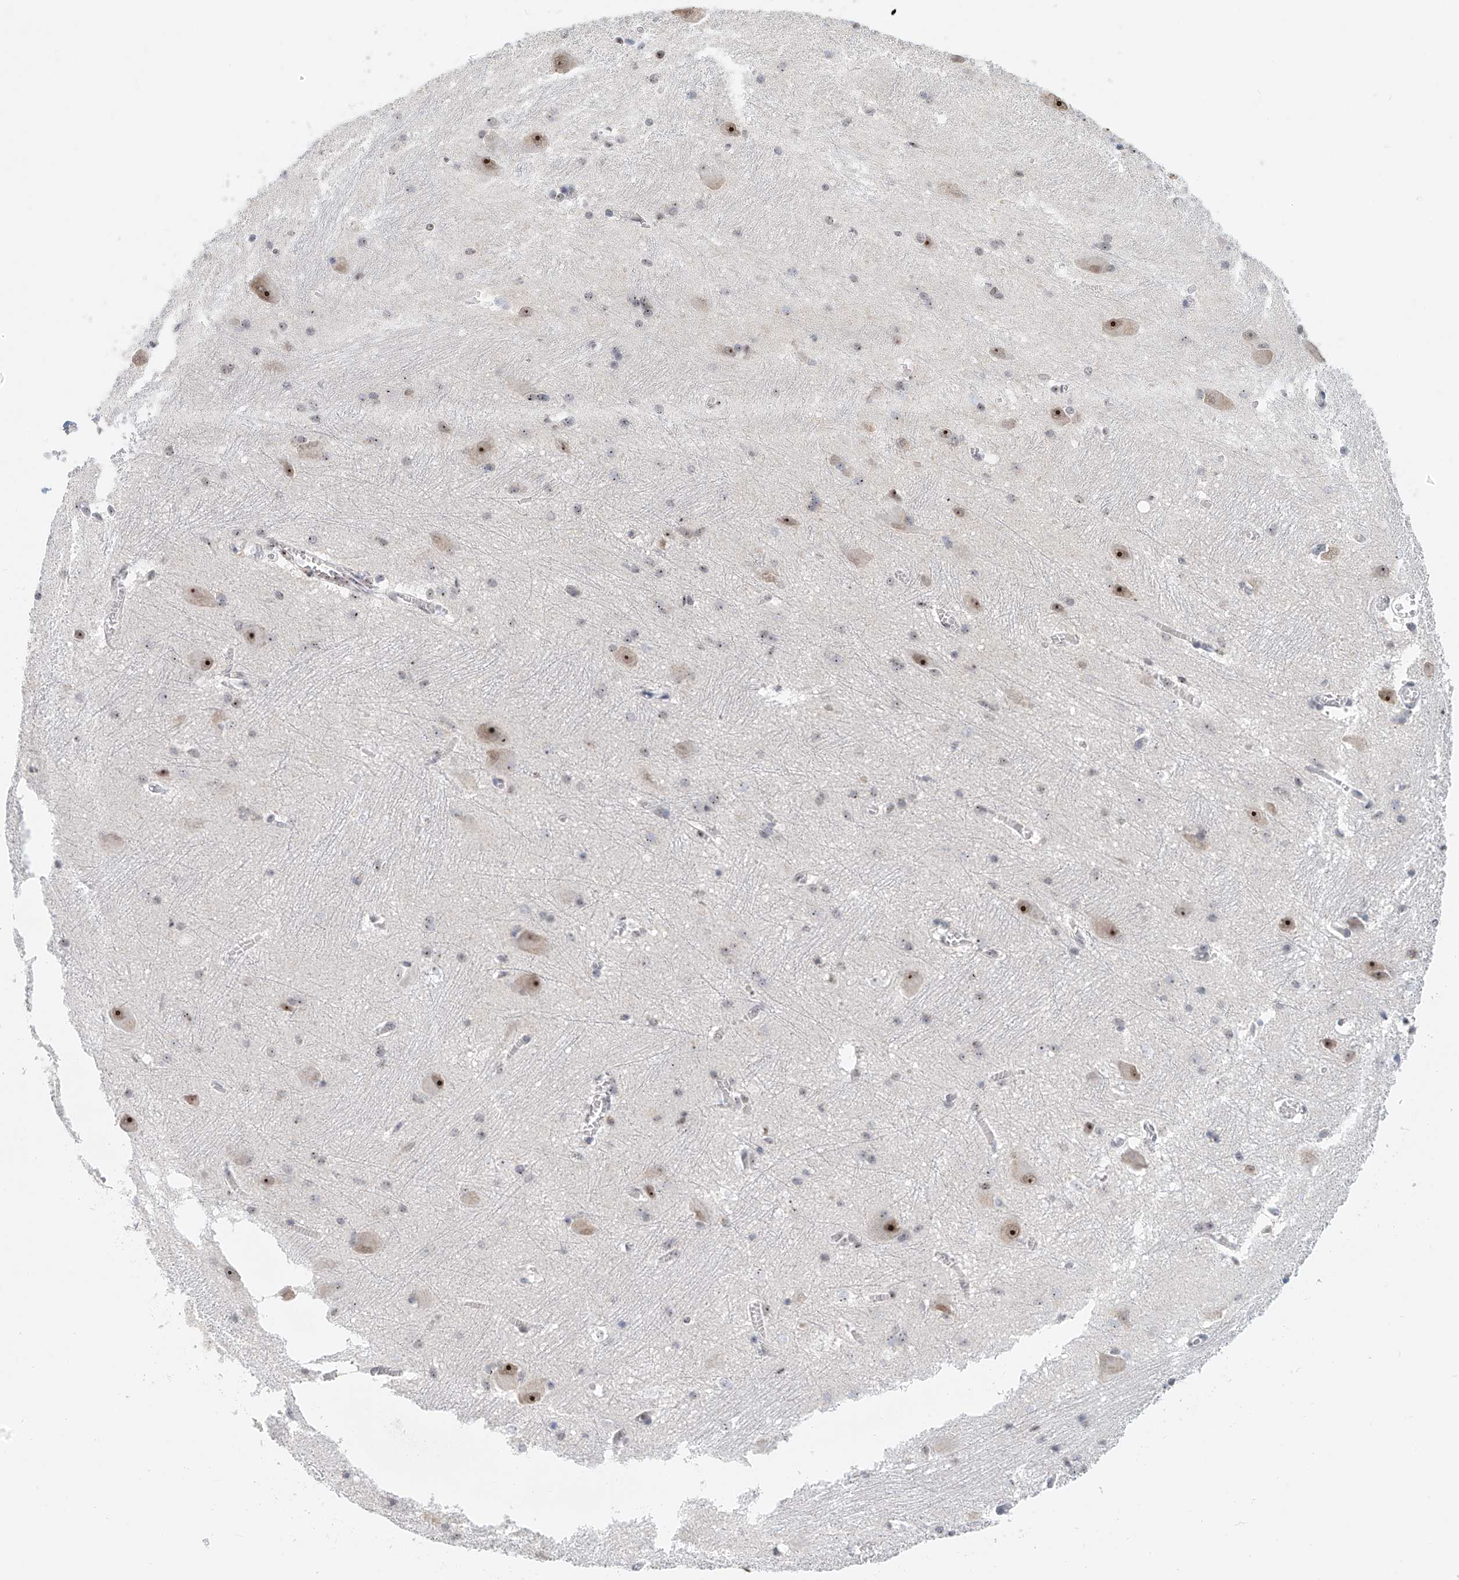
{"staining": {"intensity": "moderate", "quantity": "<25%", "location": "nuclear"}, "tissue": "caudate", "cell_type": "Glial cells", "image_type": "normal", "snomed": [{"axis": "morphology", "description": "Normal tissue, NOS"}, {"axis": "topography", "description": "Lateral ventricle wall"}], "caption": "Immunohistochemistry (IHC) (DAB) staining of unremarkable human caudate shows moderate nuclear protein expression in about <25% of glial cells. The staining was performed using DAB (3,3'-diaminobenzidine), with brown indicating positive protein expression. Nuclei are stained blue with hematoxylin.", "gene": "PRUNE2", "patient": {"sex": "male", "age": 37}}